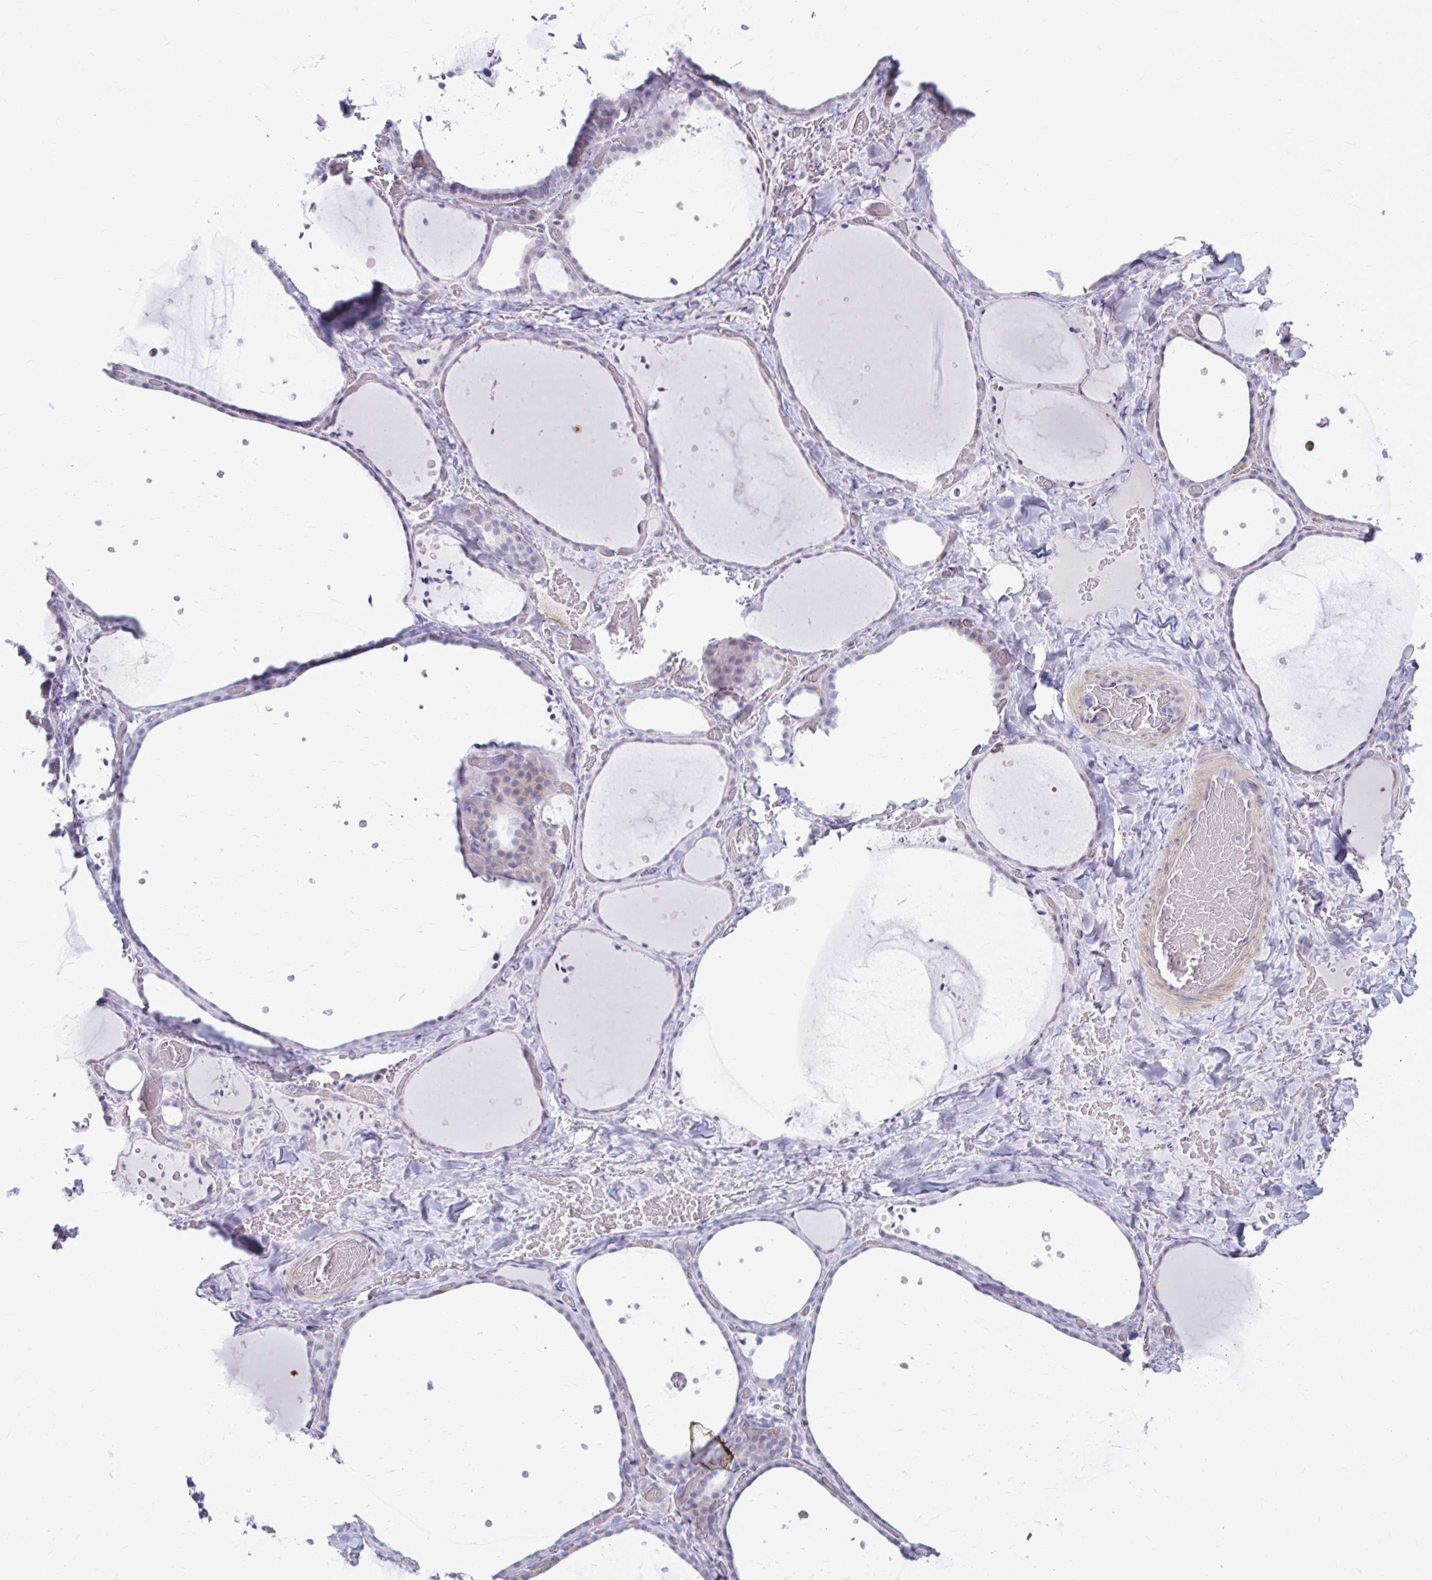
{"staining": {"intensity": "moderate", "quantity": "<25%", "location": "cytoplasmic/membranous"}, "tissue": "thyroid gland", "cell_type": "Glandular cells", "image_type": "normal", "snomed": [{"axis": "morphology", "description": "Normal tissue, NOS"}, {"axis": "topography", "description": "Thyroid gland"}], "caption": "This image demonstrates immunohistochemistry staining of benign thyroid gland, with low moderate cytoplasmic/membranous staining in approximately <25% of glandular cells.", "gene": "MSMO1", "patient": {"sex": "female", "age": 36}}